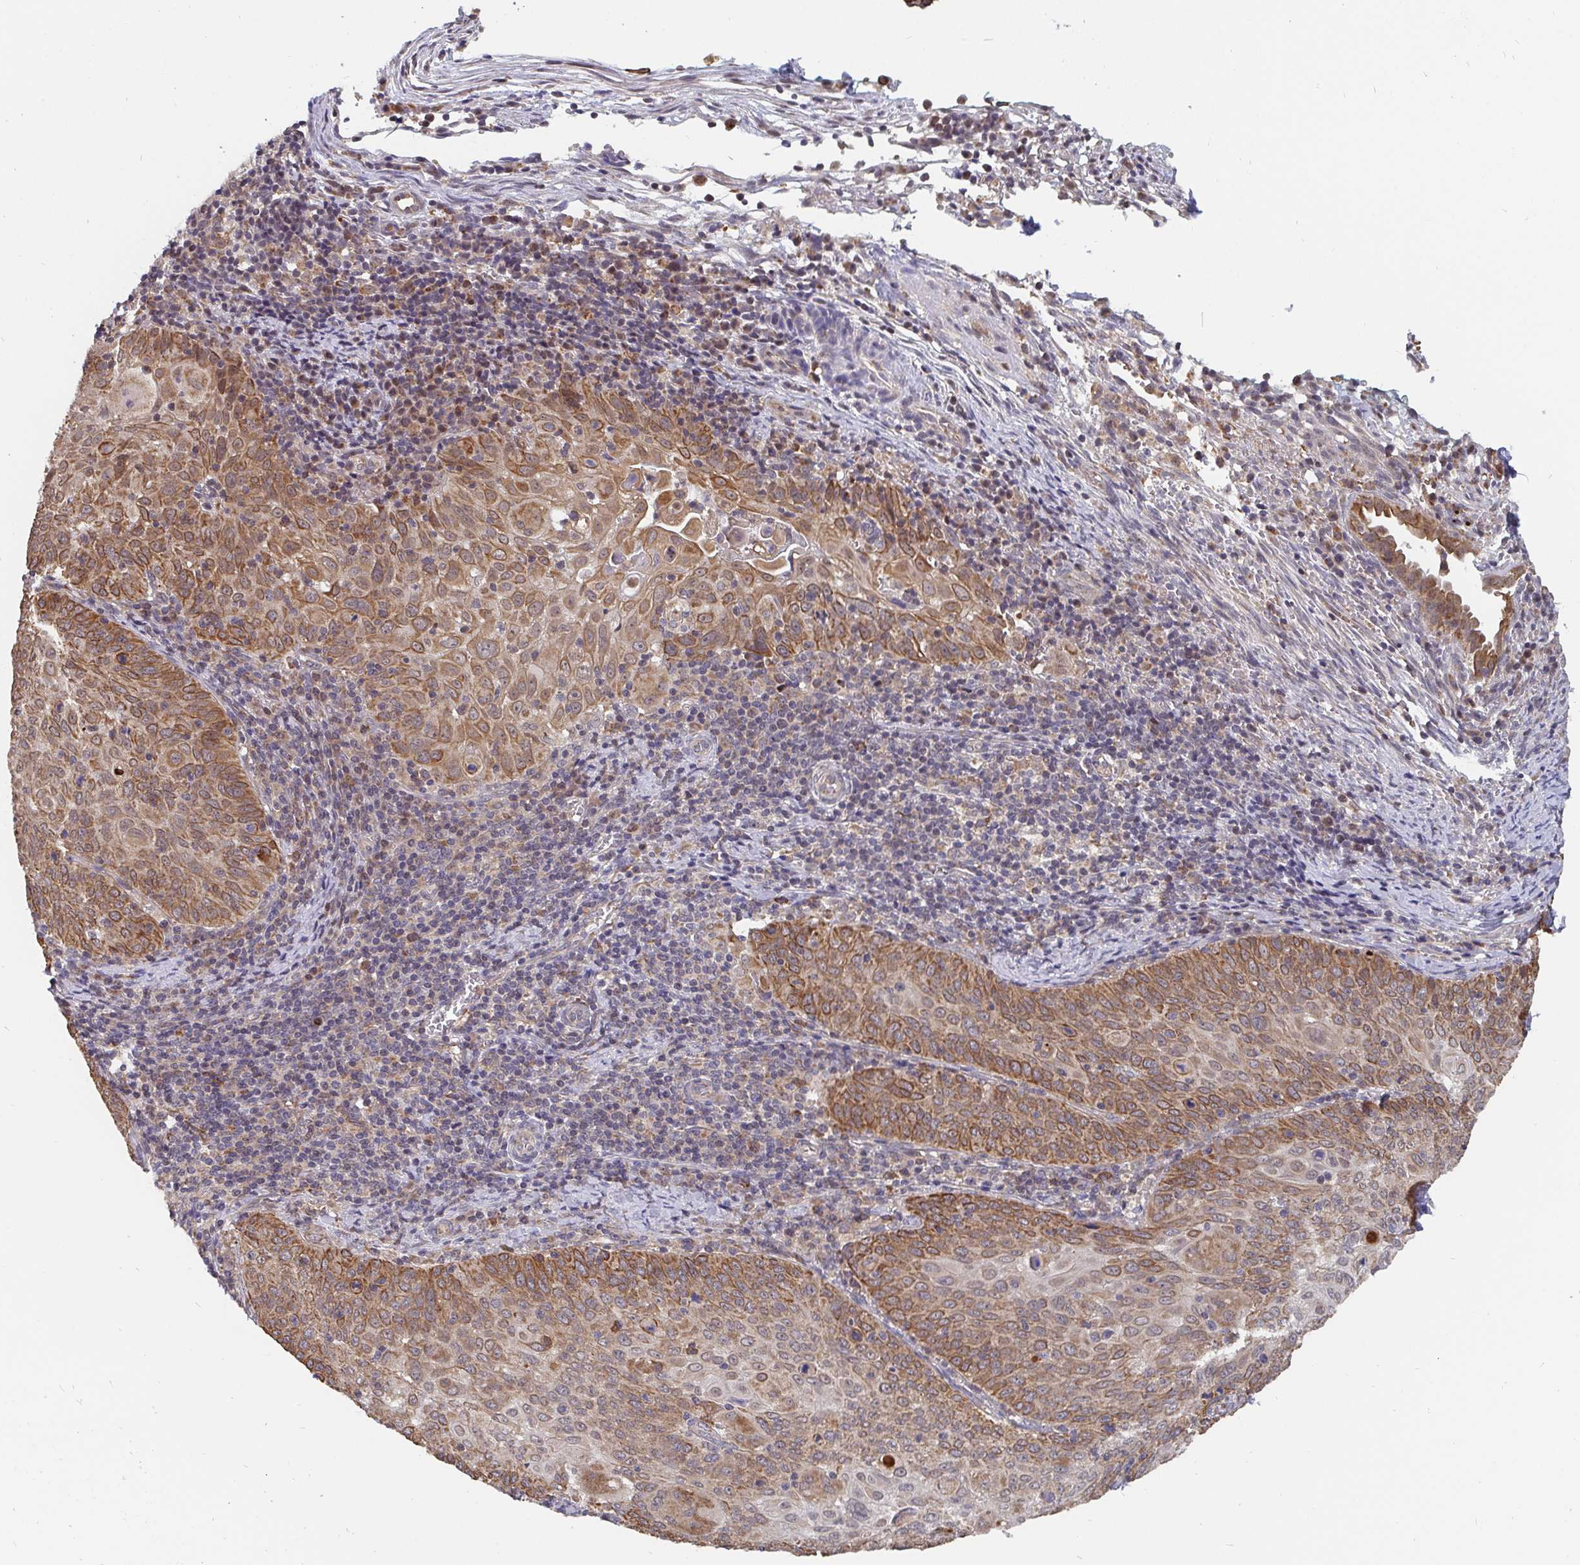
{"staining": {"intensity": "moderate", "quantity": ">75%", "location": "cytoplasmic/membranous"}, "tissue": "cervical cancer", "cell_type": "Tumor cells", "image_type": "cancer", "snomed": [{"axis": "morphology", "description": "Squamous cell carcinoma, NOS"}, {"axis": "topography", "description": "Cervix"}], "caption": "High-power microscopy captured an immunohistochemistry (IHC) micrograph of cervical cancer, revealing moderate cytoplasmic/membranous expression in approximately >75% of tumor cells.", "gene": "PDF", "patient": {"sex": "female", "age": 65}}